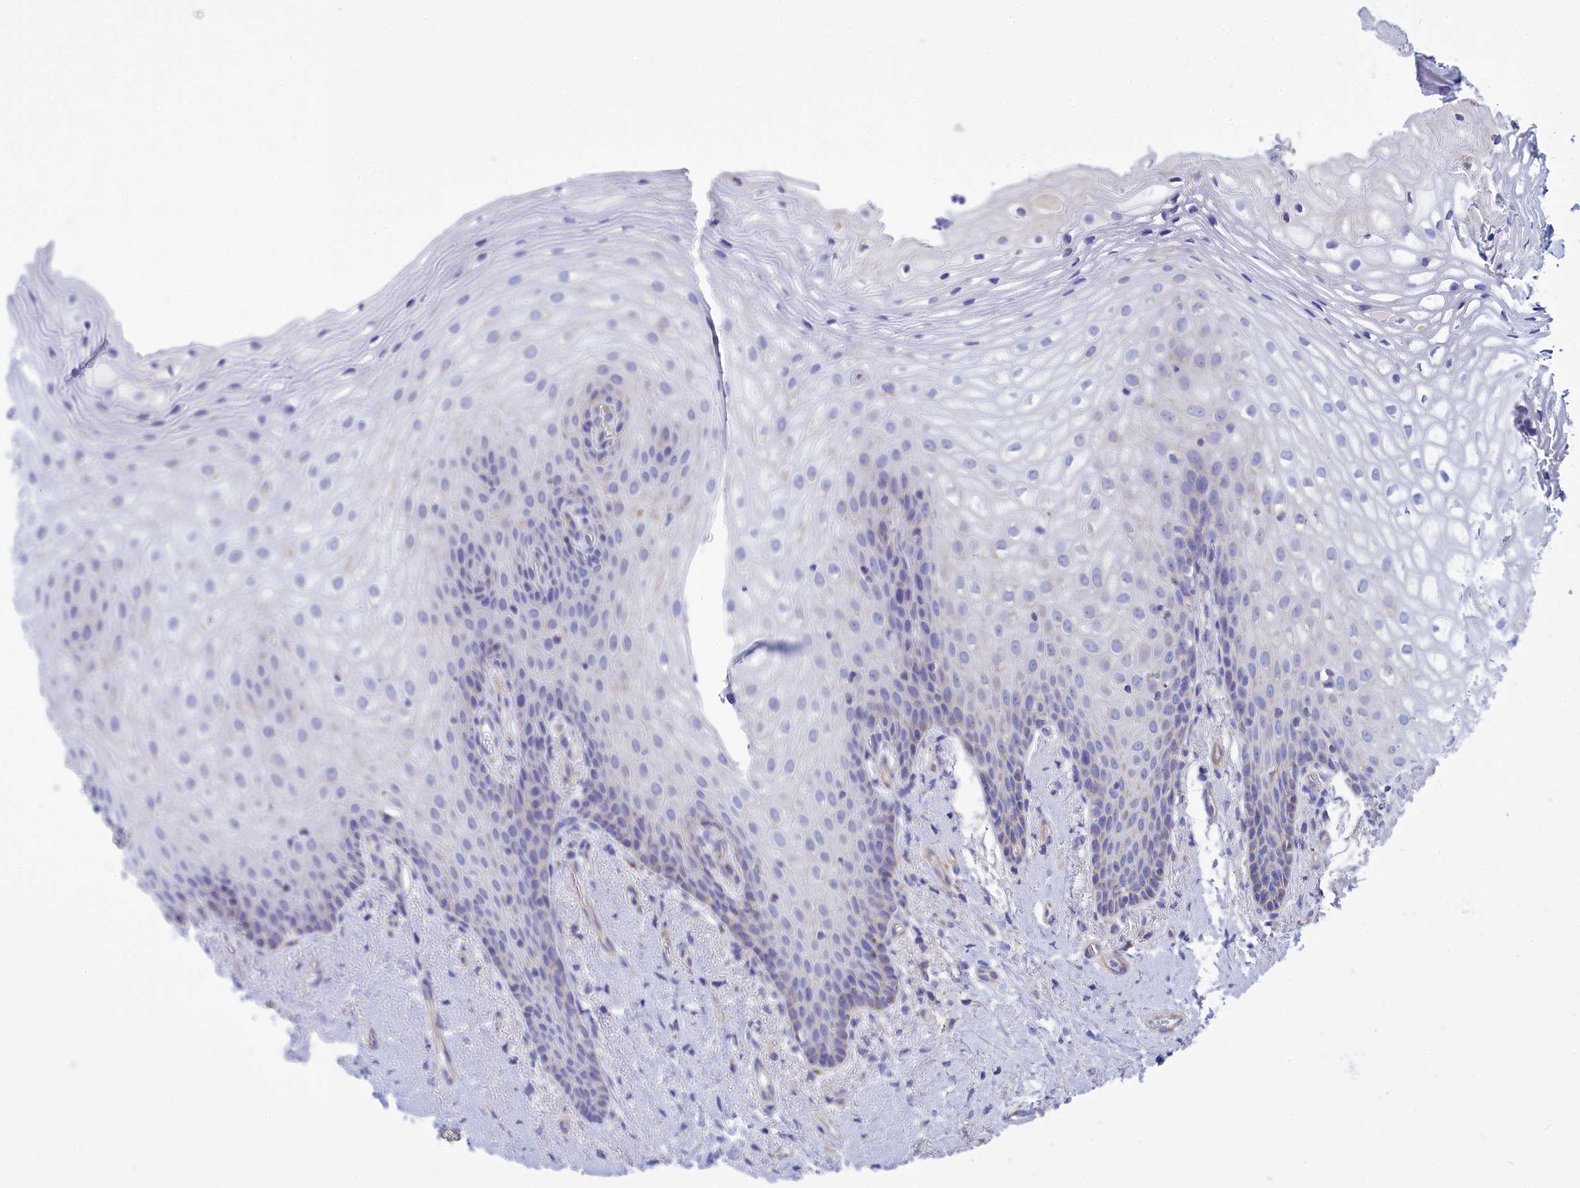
{"staining": {"intensity": "negative", "quantity": "none", "location": "none"}, "tissue": "vagina", "cell_type": "Squamous epithelial cells", "image_type": "normal", "snomed": [{"axis": "morphology", "description": "Normal tissue, NOS"}, {"axis": "topography", "description": "Vagina"}], "caption": "Immunohistochemistry of unremarkable vagina demonstrates no expression in squamous epithelial cells.", "gene": "CCRL2", "patient": {"sex": "female", "age": 60}}